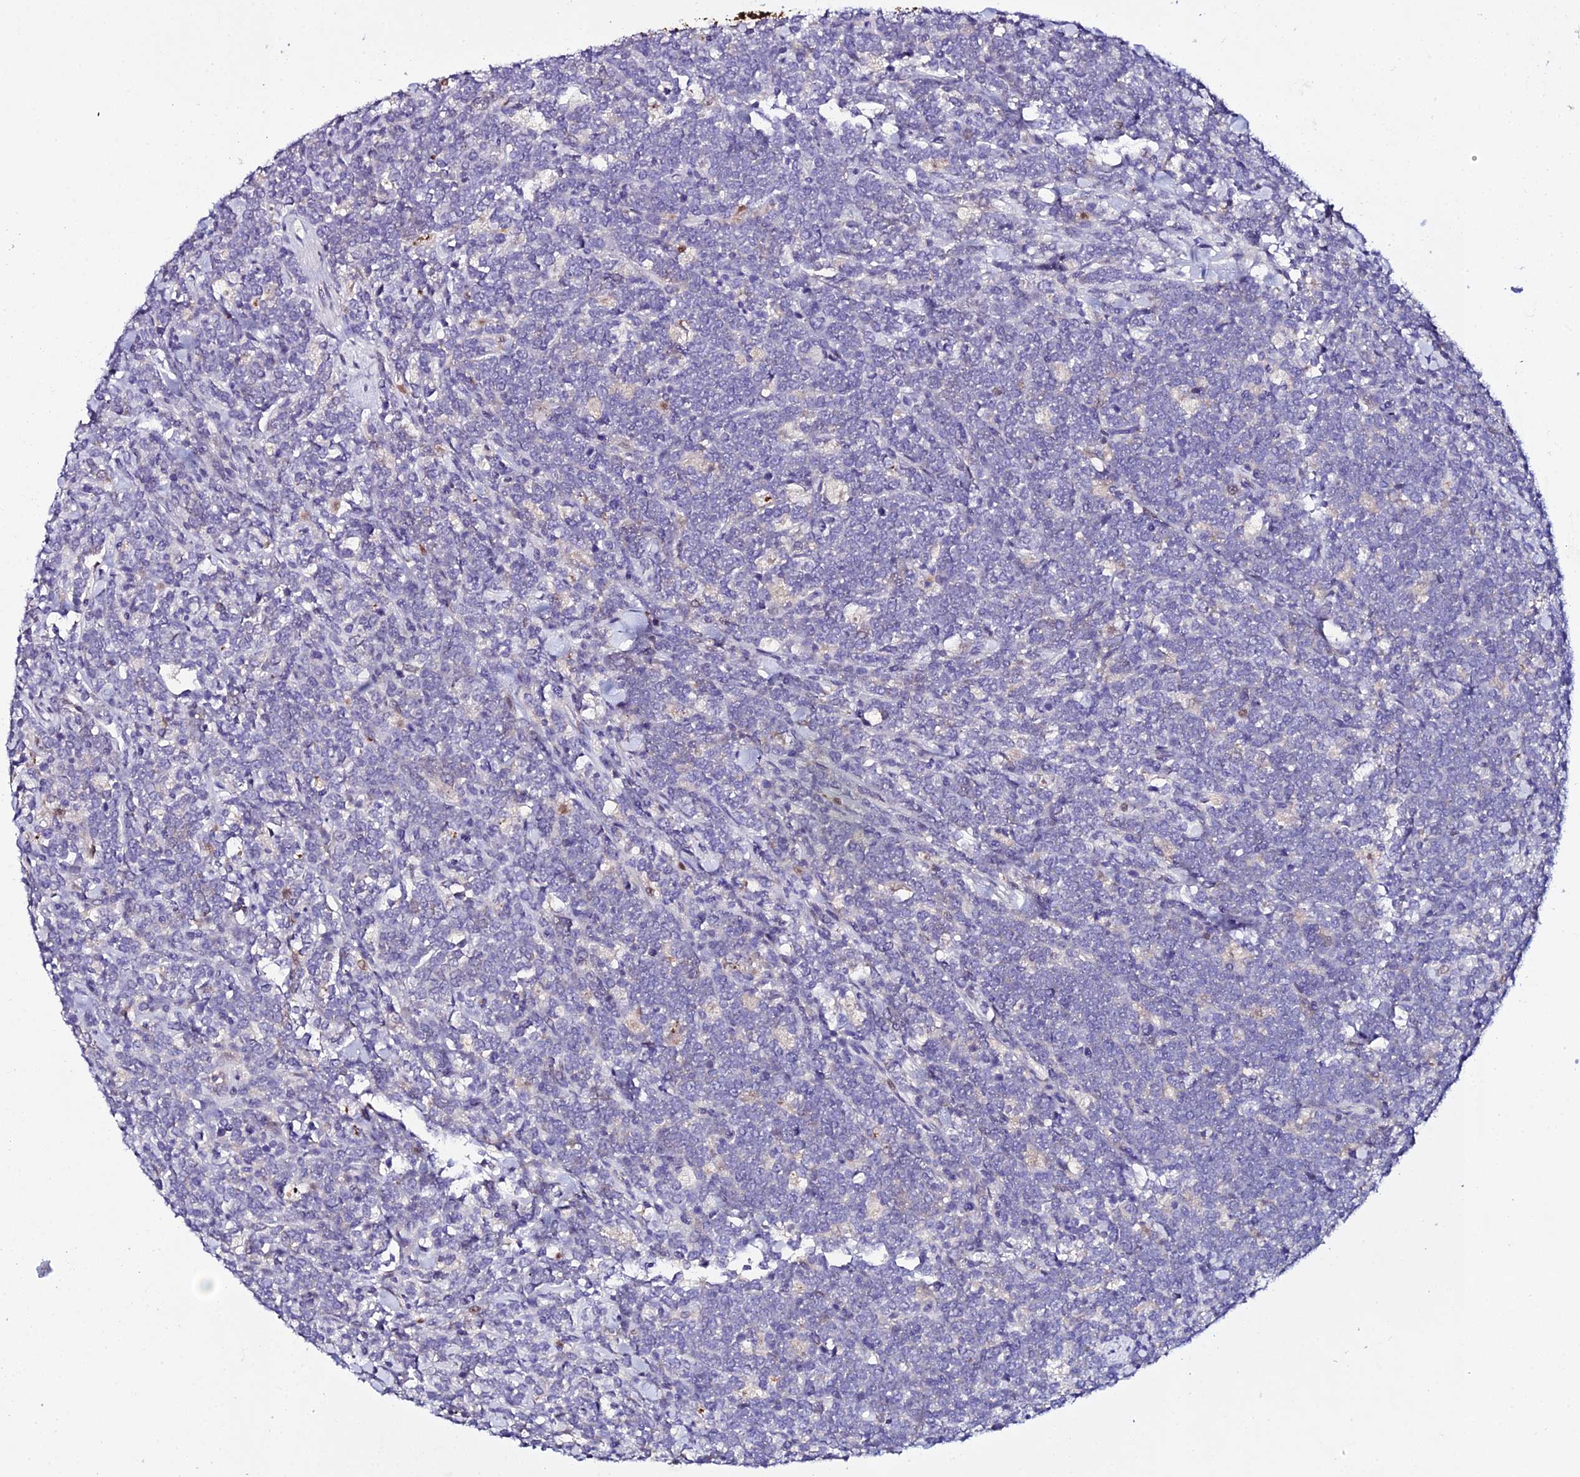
{"staining": {"intensity": "negative", "quantity": "none", "location": "none"}, "tissue": "lymphoma", "cell_type": "Tumor cells", "image_type": "cancer", "snomed": [{"axis": "morphology", "description": "Malignant lymphoma, non-Hodgkin's type, High grade"}, {"axis": "topography", "description": "Small intestine"}], "caption": "Photomicrograph shows no protein positivity in tumor cells of malignant lymphoma, non-Hodgkin's type (high-grade) tissue.", "gene": "DEFB132", "patient": {"sex": "male", "age": 8}}